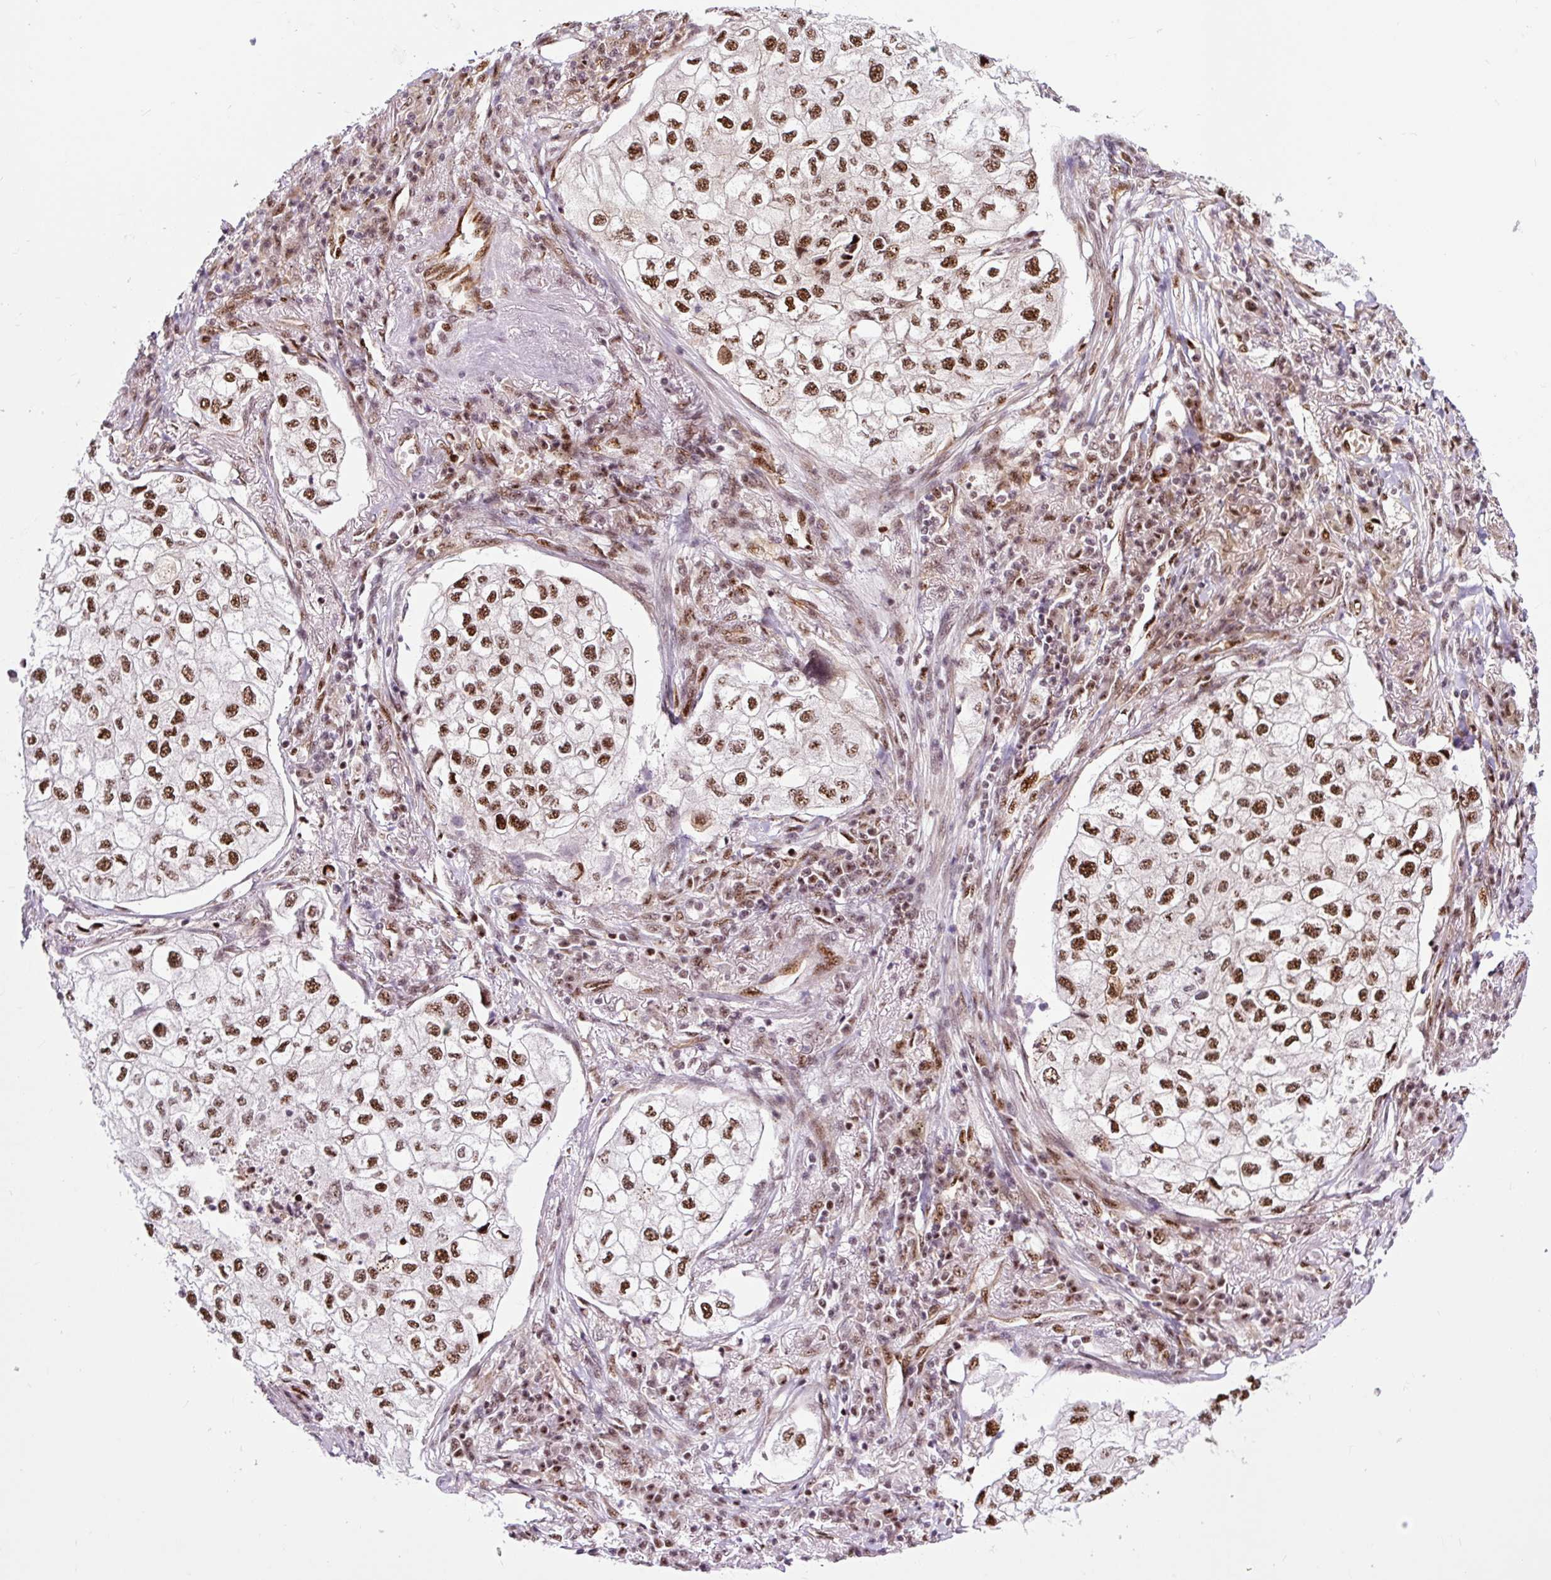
{"staining": {"intensity": "strong", "quantity": ">75%", "location": "nuclear"}, "tissue": "lung cancer", "cell_type": "Tumor cells", "image_type": "cancer", "snomed": [{"axis": "morphology", "description": "Adenocarcinoma, NOS"}, {"axis": "topography", "description": "Lung"}], "caption": "Immunohistochemical staining of lung cancer (adenocarcinoma) reveals strong nuclear protein staining in about >75% of tumor cells.", "gene": "LUC7L2", "patient": {"sex": "male", "age": 63}}